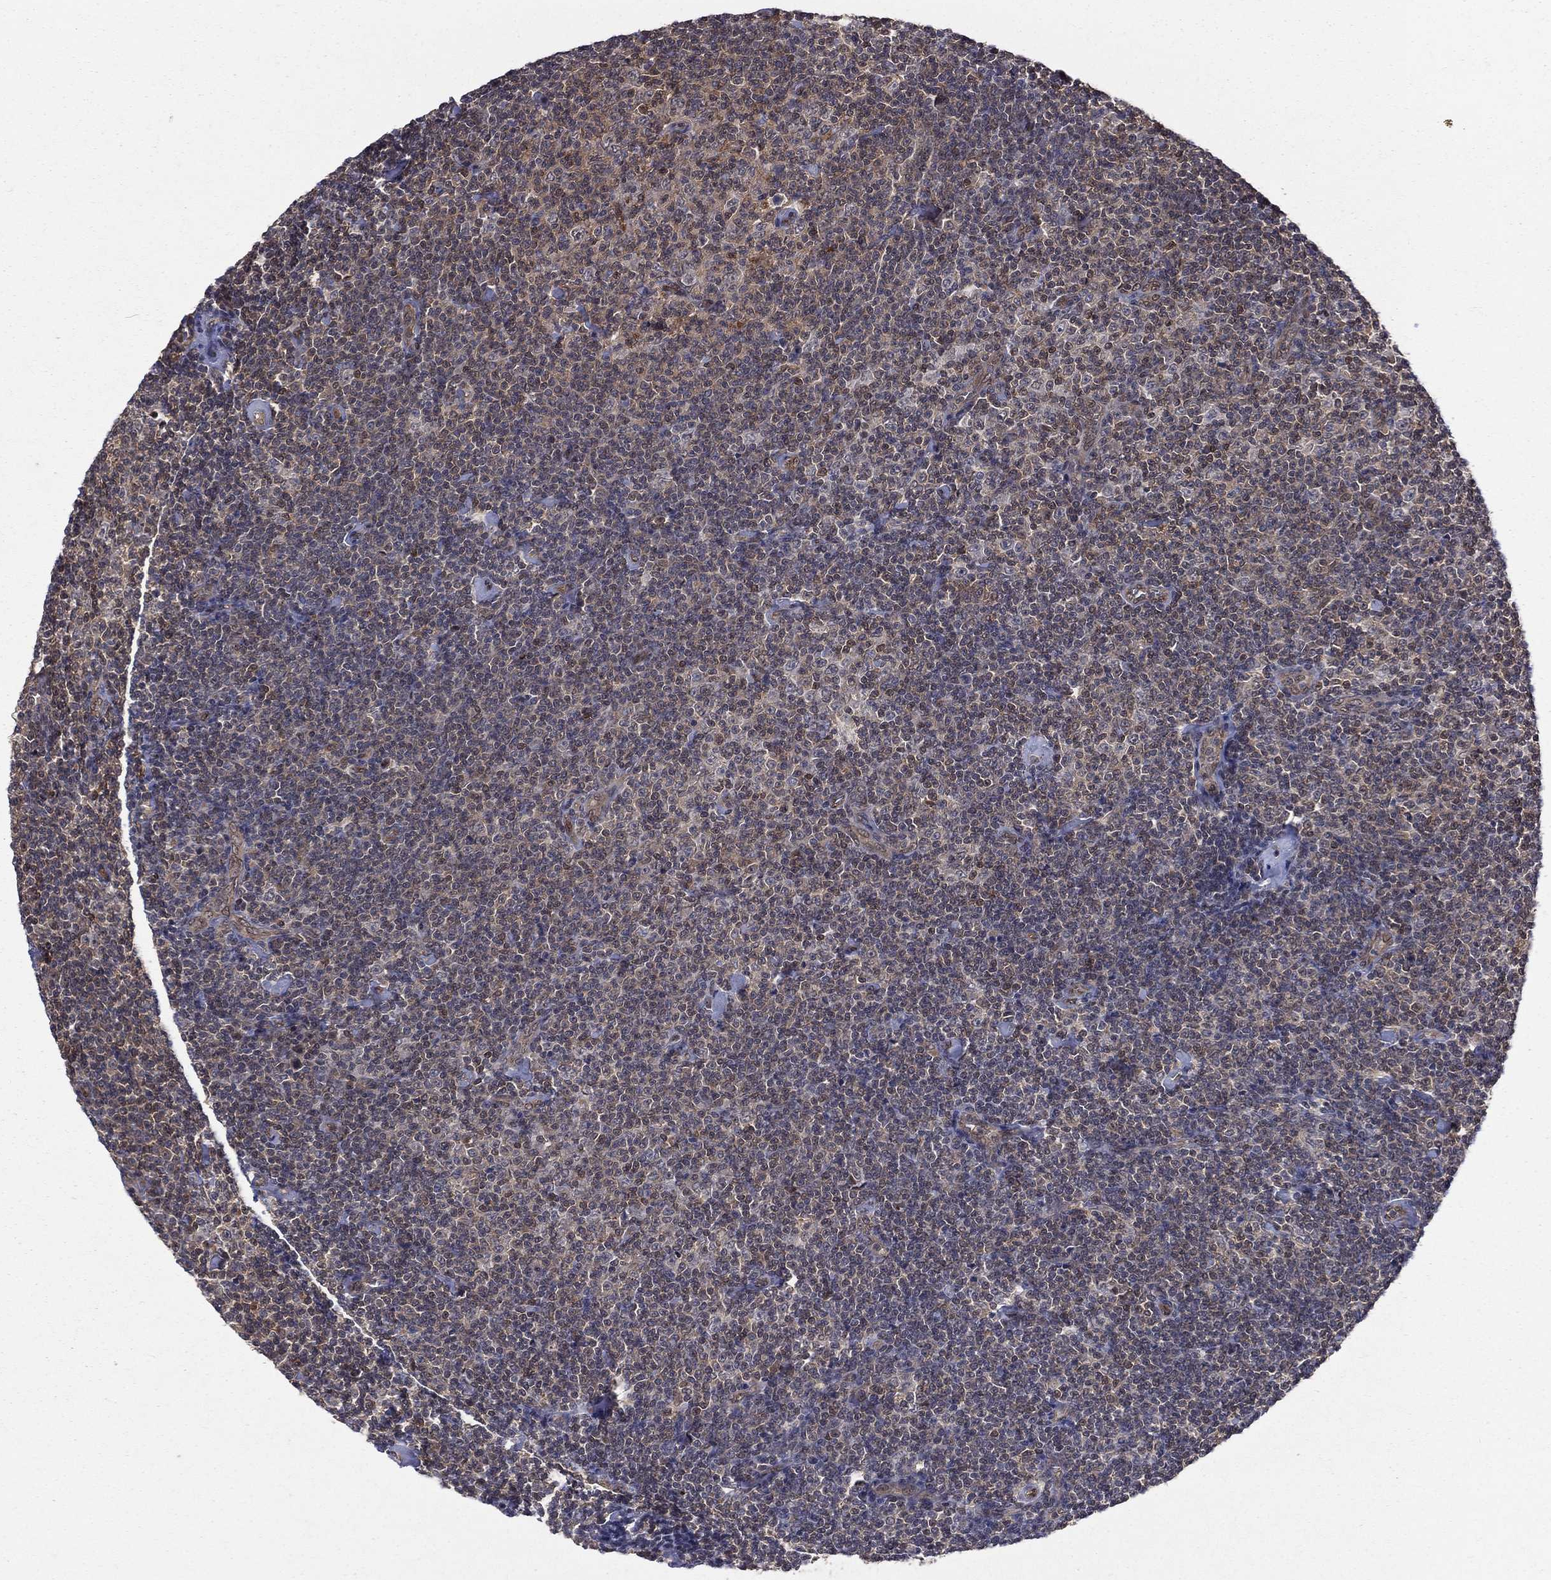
{"staining": {"intensity": "moderate", "quantity": "<25%", "location": "cytoplasmic/membranous,nuclear"}, "tissue": "lymphoma", "cell_type": "Tumor cells", "image_type": "cancer", "snomed": [{"axis": "morphology", "description": "Malignant lymphoma, non-Hodgkin's type, Low grade"}, {"axis": "topography", "description": "Lymph node"}], "caption": "Protein expression analysis of lymphoma shows moderate cytoplasmic/membranous and nuclear staining in approximately <25% of tumor cells. (Stains: DAB in brown, nuclei in blue, Microscopy: brightfield microscopy at high magnification).", "gene": "GMPR2", "patient": {"sex": "male", "age": 81}}